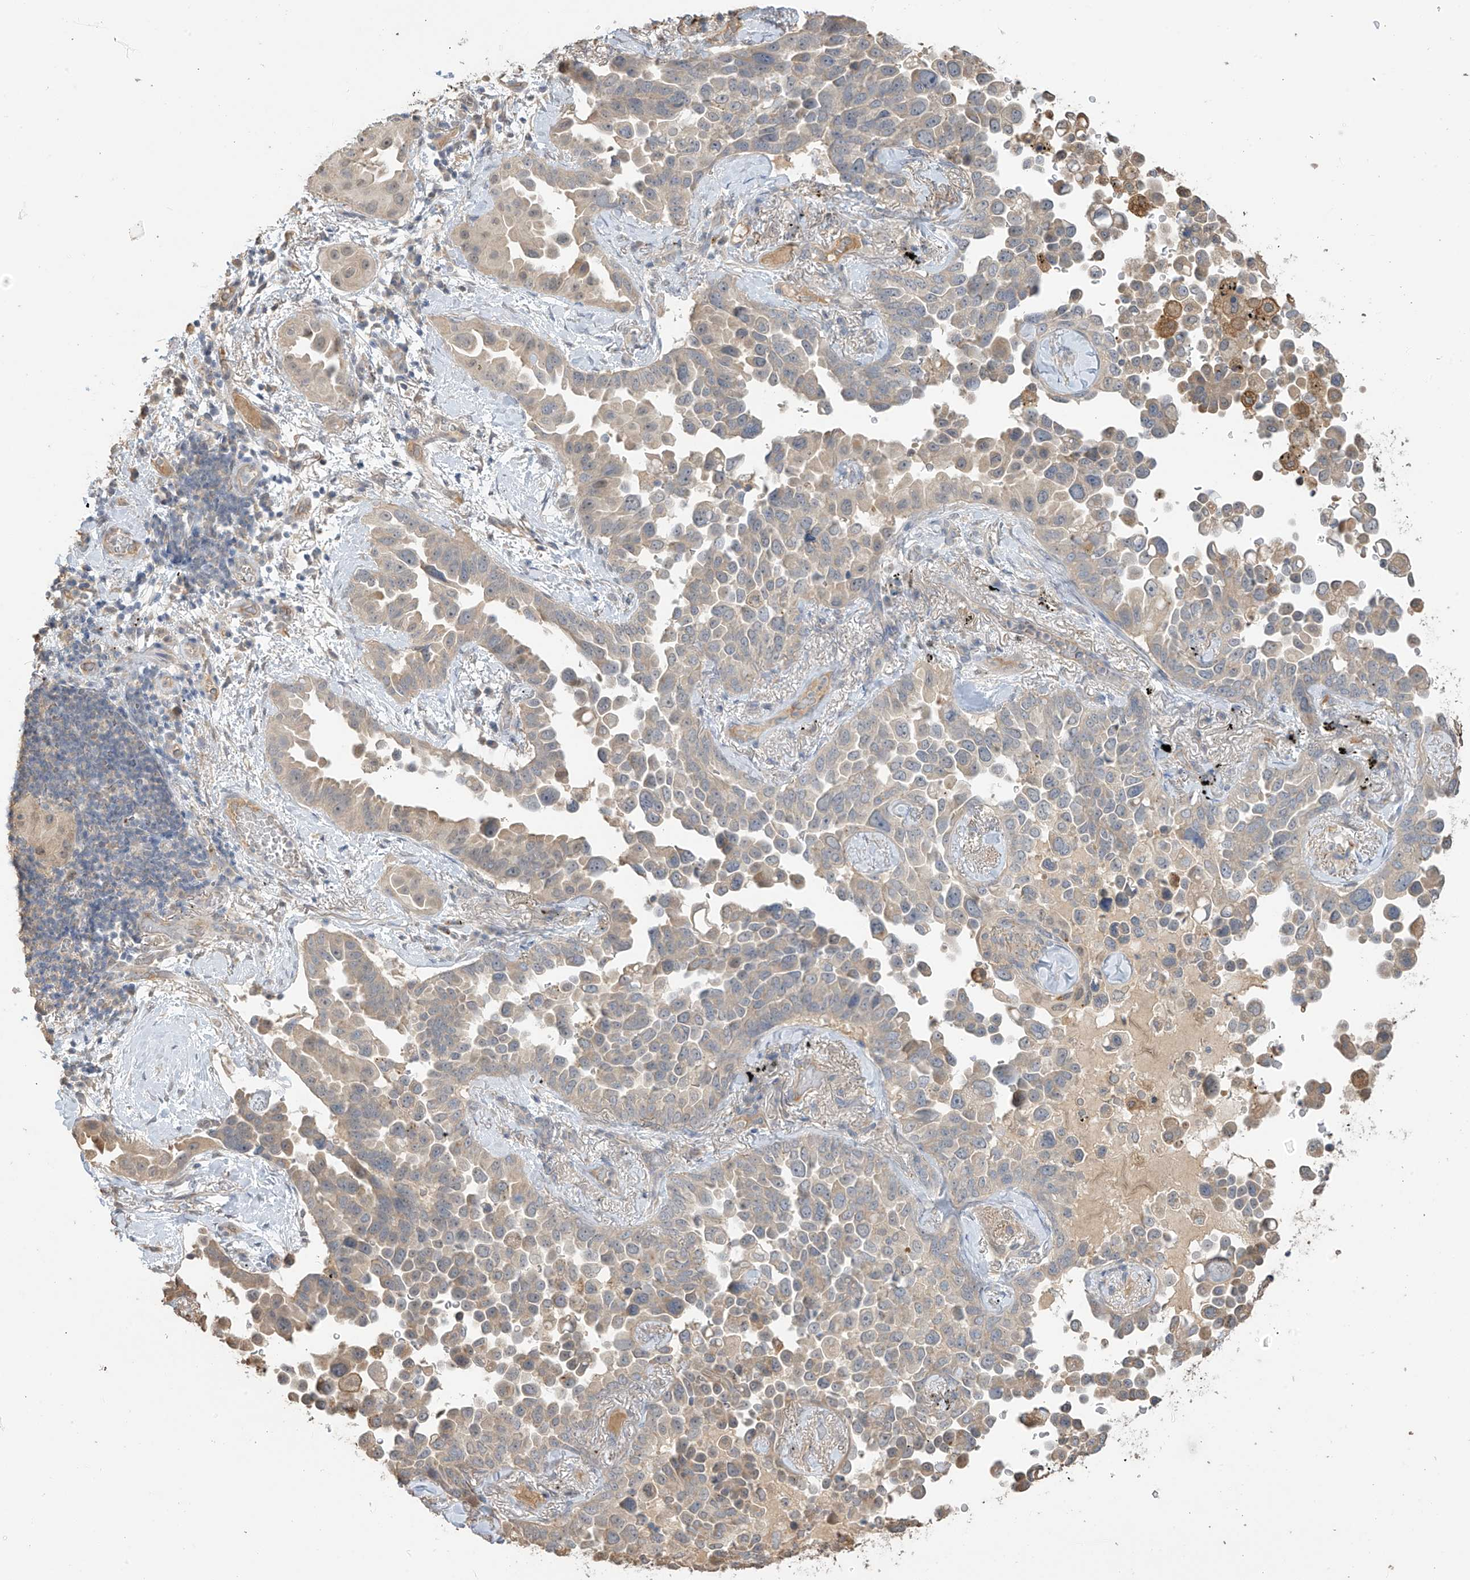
{"staining": {"intensity": "weak", "quantity": "<25%", "location": "cytoplasmic/membranous"}, "tissue": "lung cancer", "cell_type": "Tumor cells", "image_type": "cancer", "snomed": [{"axis": "morphology", "description": "Adenocarcinoma, NOS"}, {"axis": "topography", "description": "Lung"}], "caption": "DAB immunohistochemical staining of human adenocarcinoma (lung) displays no significant expression in tumor cells.", "gene": "SLFN14", "patient": {"sex": "female", "age": 67}}